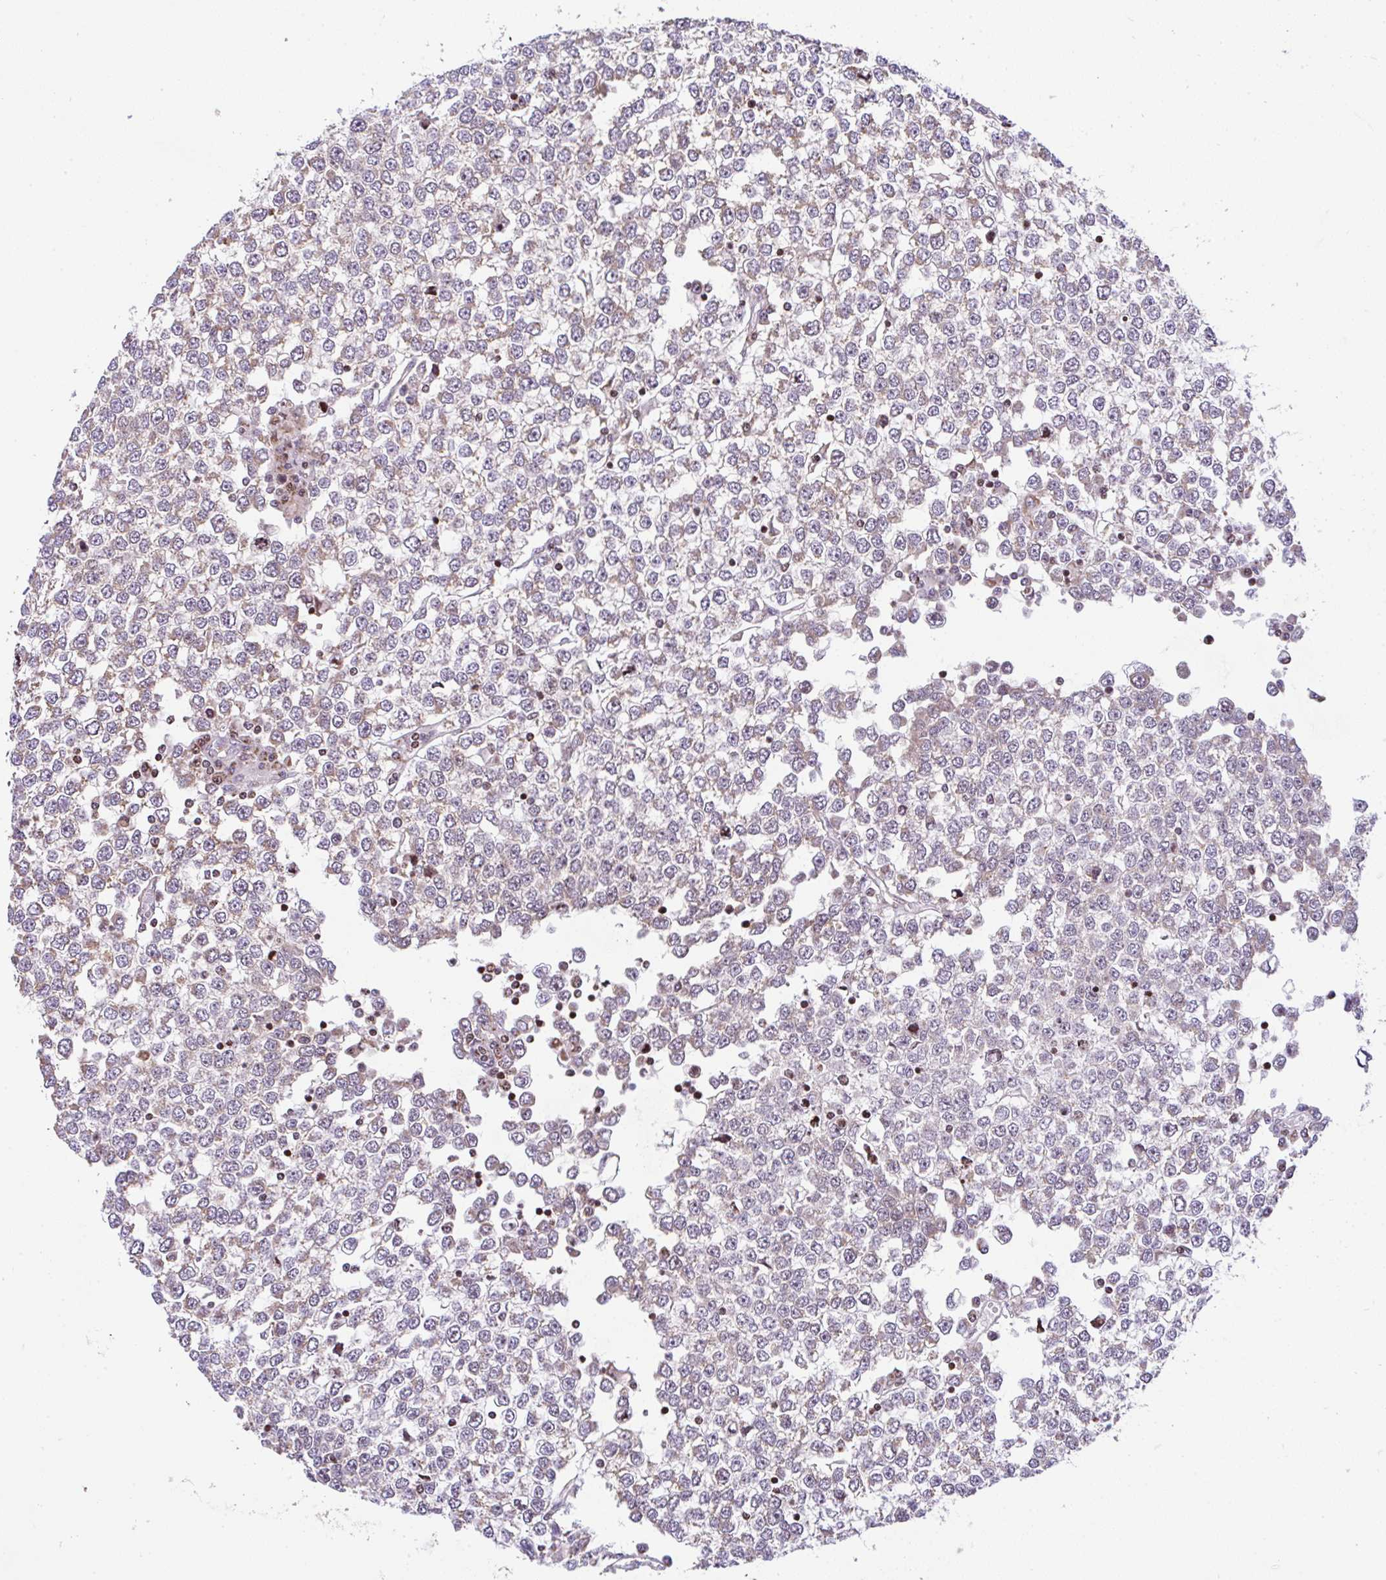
{"staining": {"intensity": "negative", "quantity": "none", "location": "none"}, "tissue": "testis cancer", "cell_type": "Tumor cells", "image_type": "cancer", "snomed": [{"axis": "morphology", "description": "Seminoma, NOS"}, {"axis": "topography", "description": "Testis"}], "caption": "Micrograph shows no protein staining in tumor cells of seminoma (testis) tissue. (Brightfield microscopy of DAB immunohistochemistry (IHC) at high magnification).", "gene": "FIGNL1", "patient": {"sex": "male", "age": 65}}